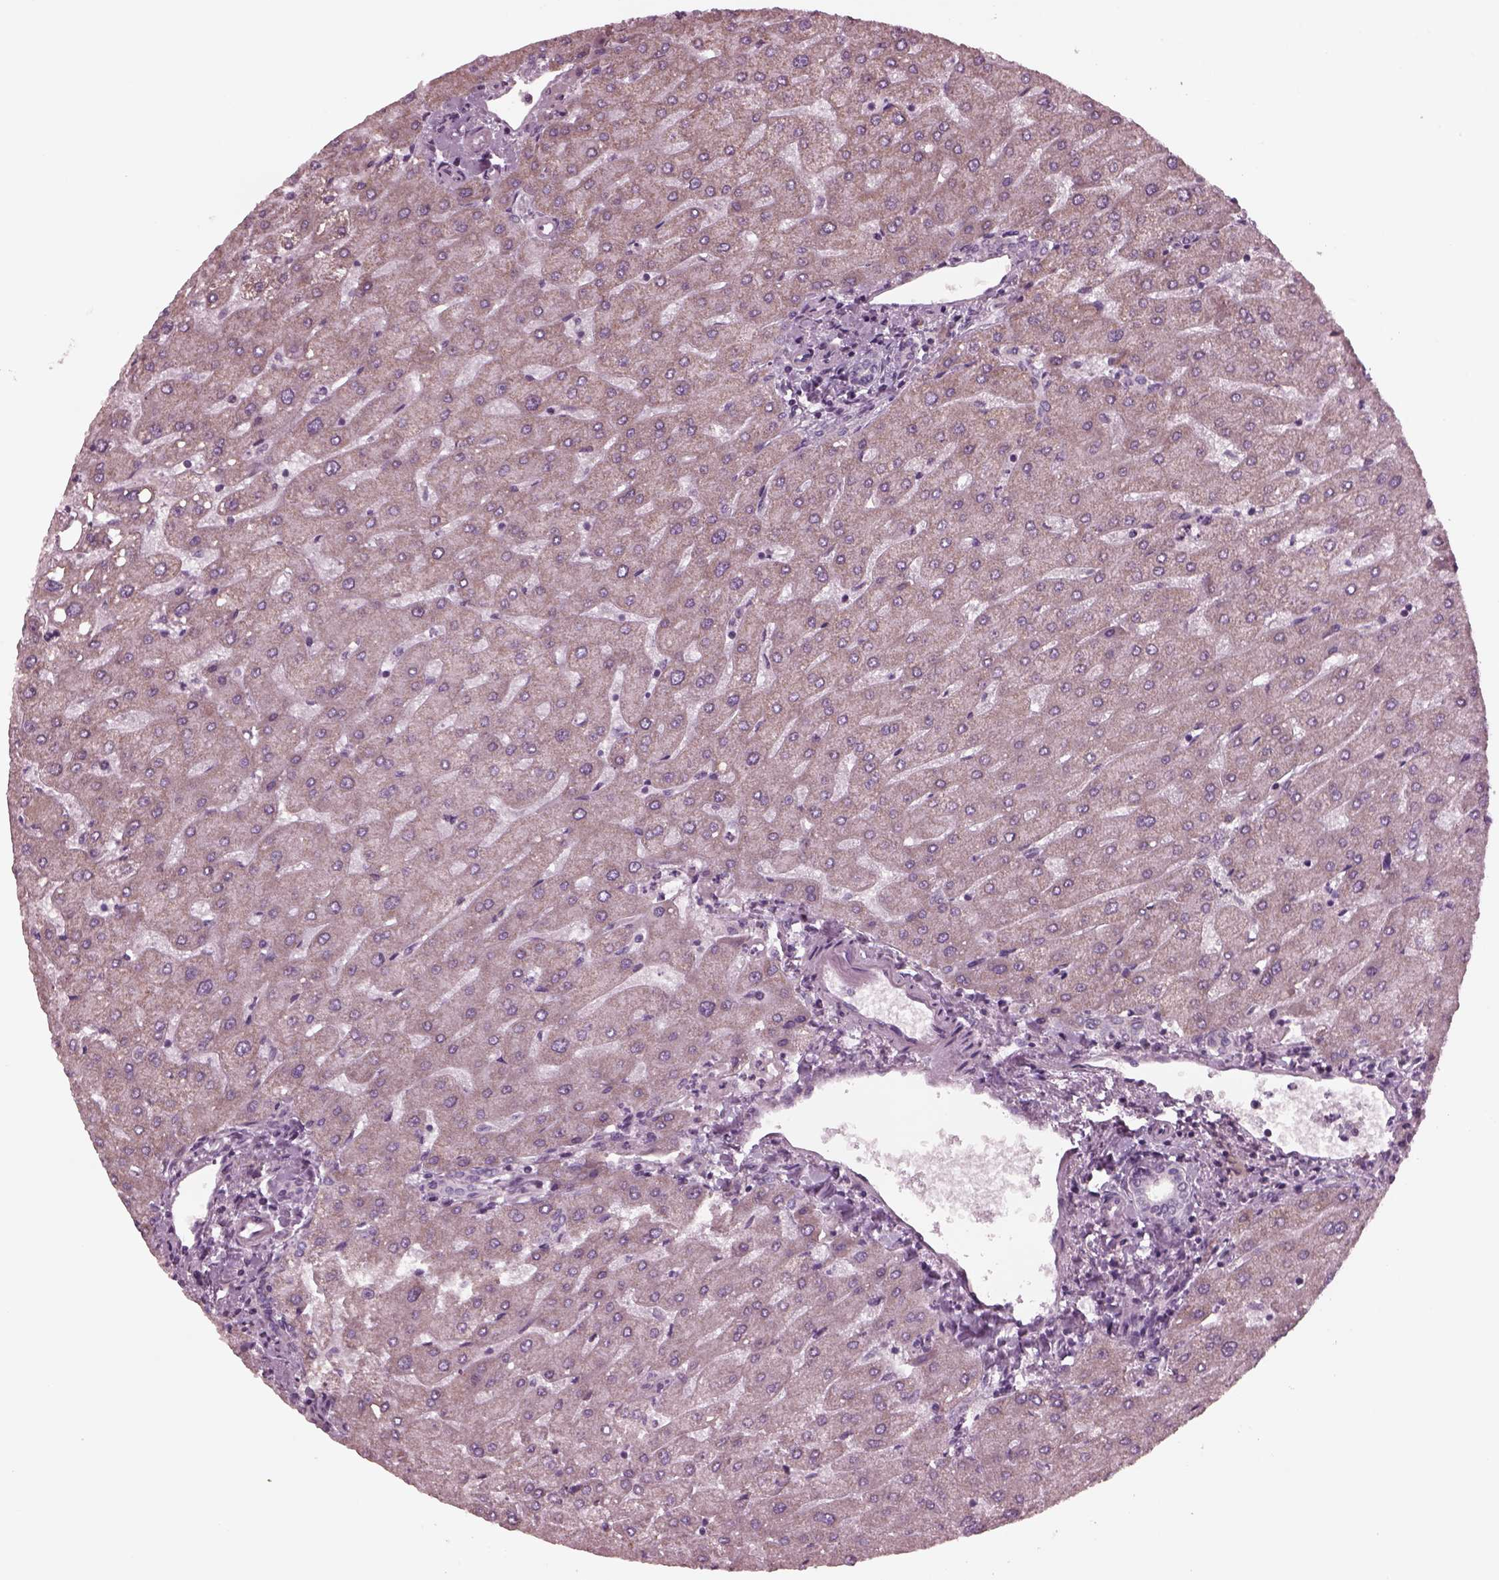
{"staining": {"intensity": "negative", "quantity": "none", "location": "none"}, "tissue": "liver", "cell_type": "Cholangiocytes", "image_type": "normal", "snomed": [{"axis": "morphology", "description": "Normal tissue, NOS"}, {"axis": "topography", "description": "Liver"}], "caption": "Immunohistochemistry (IHC) of benign human liver demonstrates no expression in cholangiocytes. (DAB (3,3'-diaminobenzidine) IHC visualized using brightfield microscopy, high magnification).", "gene": "CELSR3", "patient": {"sex": "male", "age": 67}}